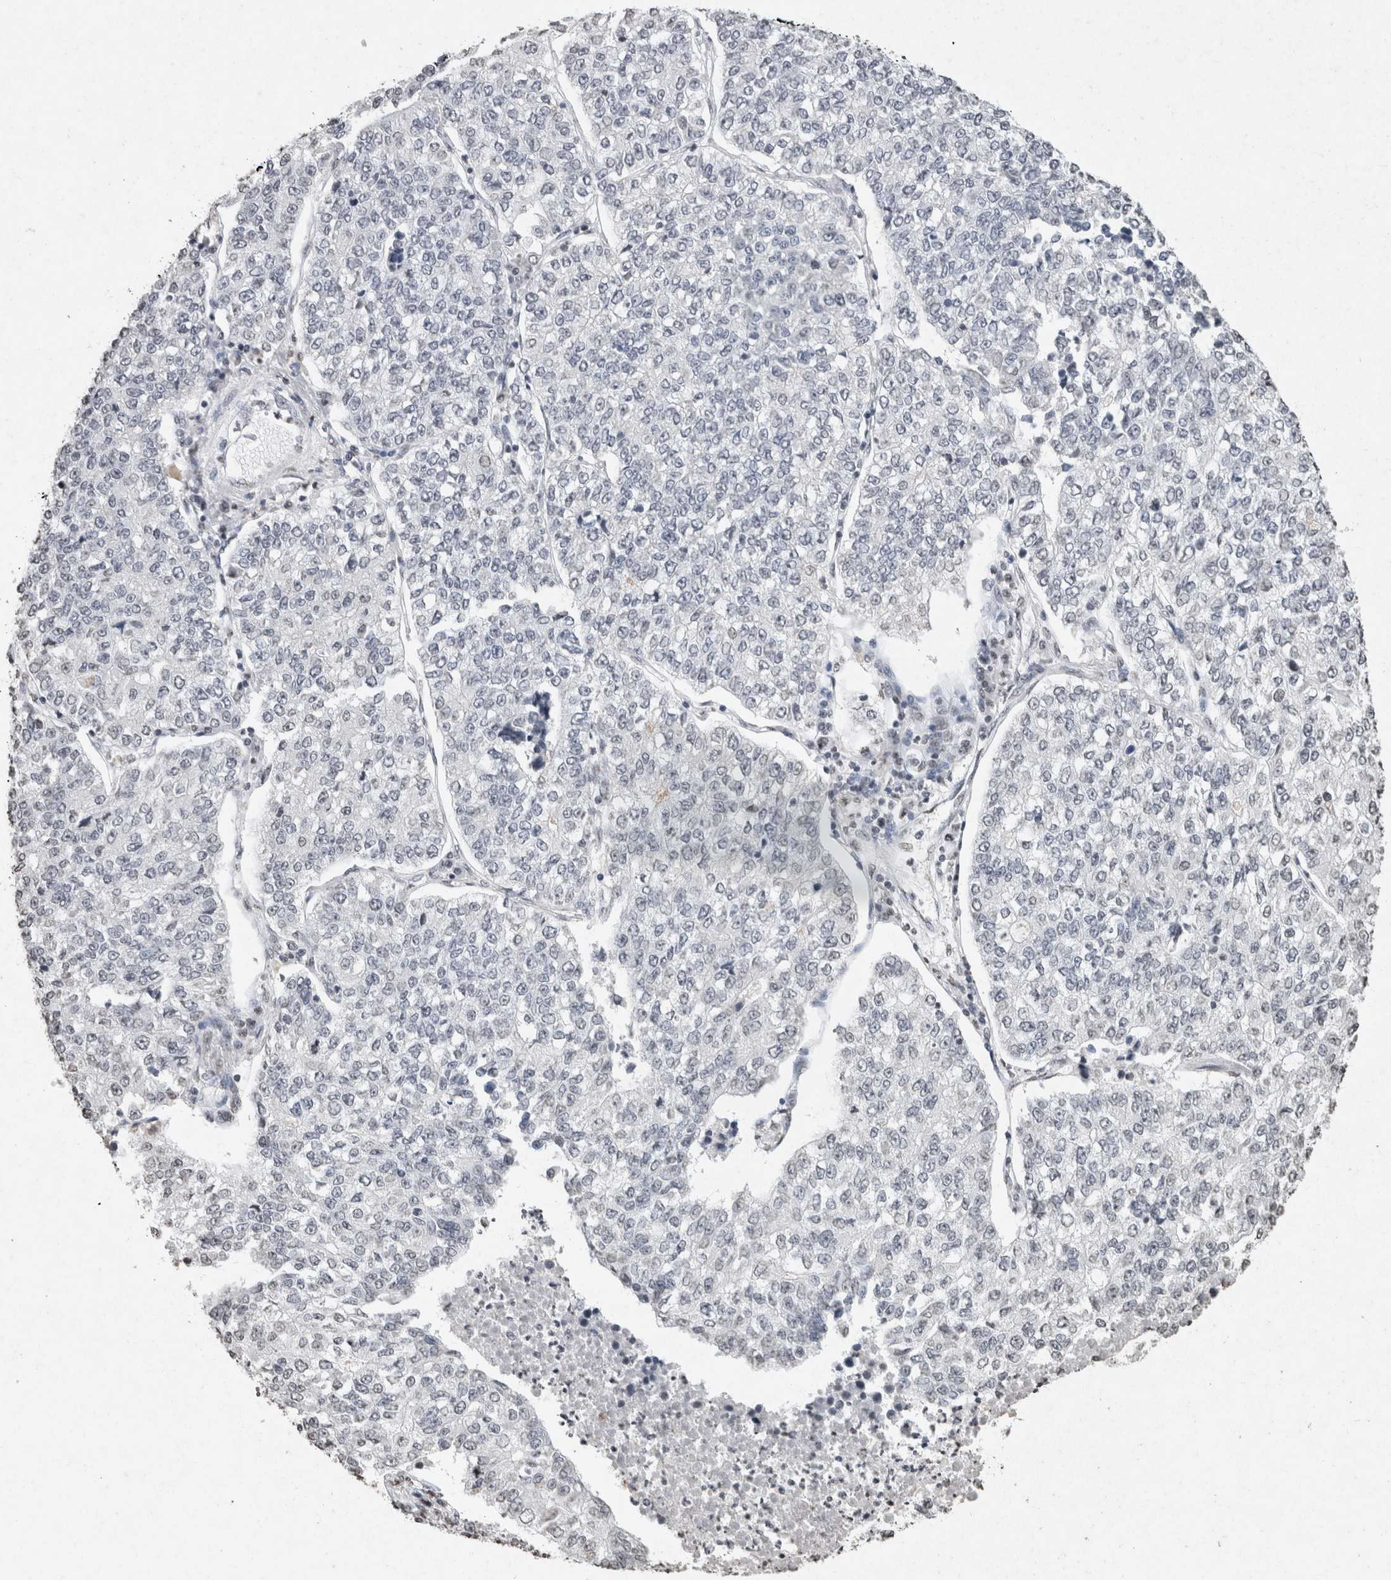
{"staining": {"intensity": "negative", "quantity": "none", "location": "none"}, "tissue": "lung cancer", "cell_type": "Tumor cells", "image_type": "cancer", "snomed": [{"axis": "morphology", "description": "Adenocarcinoma, NOS"}, {"axis": "topography", "description": "Lung"}], "caption": "Immunohistochemistry (IHC) photomicrograph of lung cancer (adenocarcinoma) stained for a protein (brown), which shows no expression in tumor cells.", "gene": "CNTN1", "patient": {"sex": "male", "age": 49}}